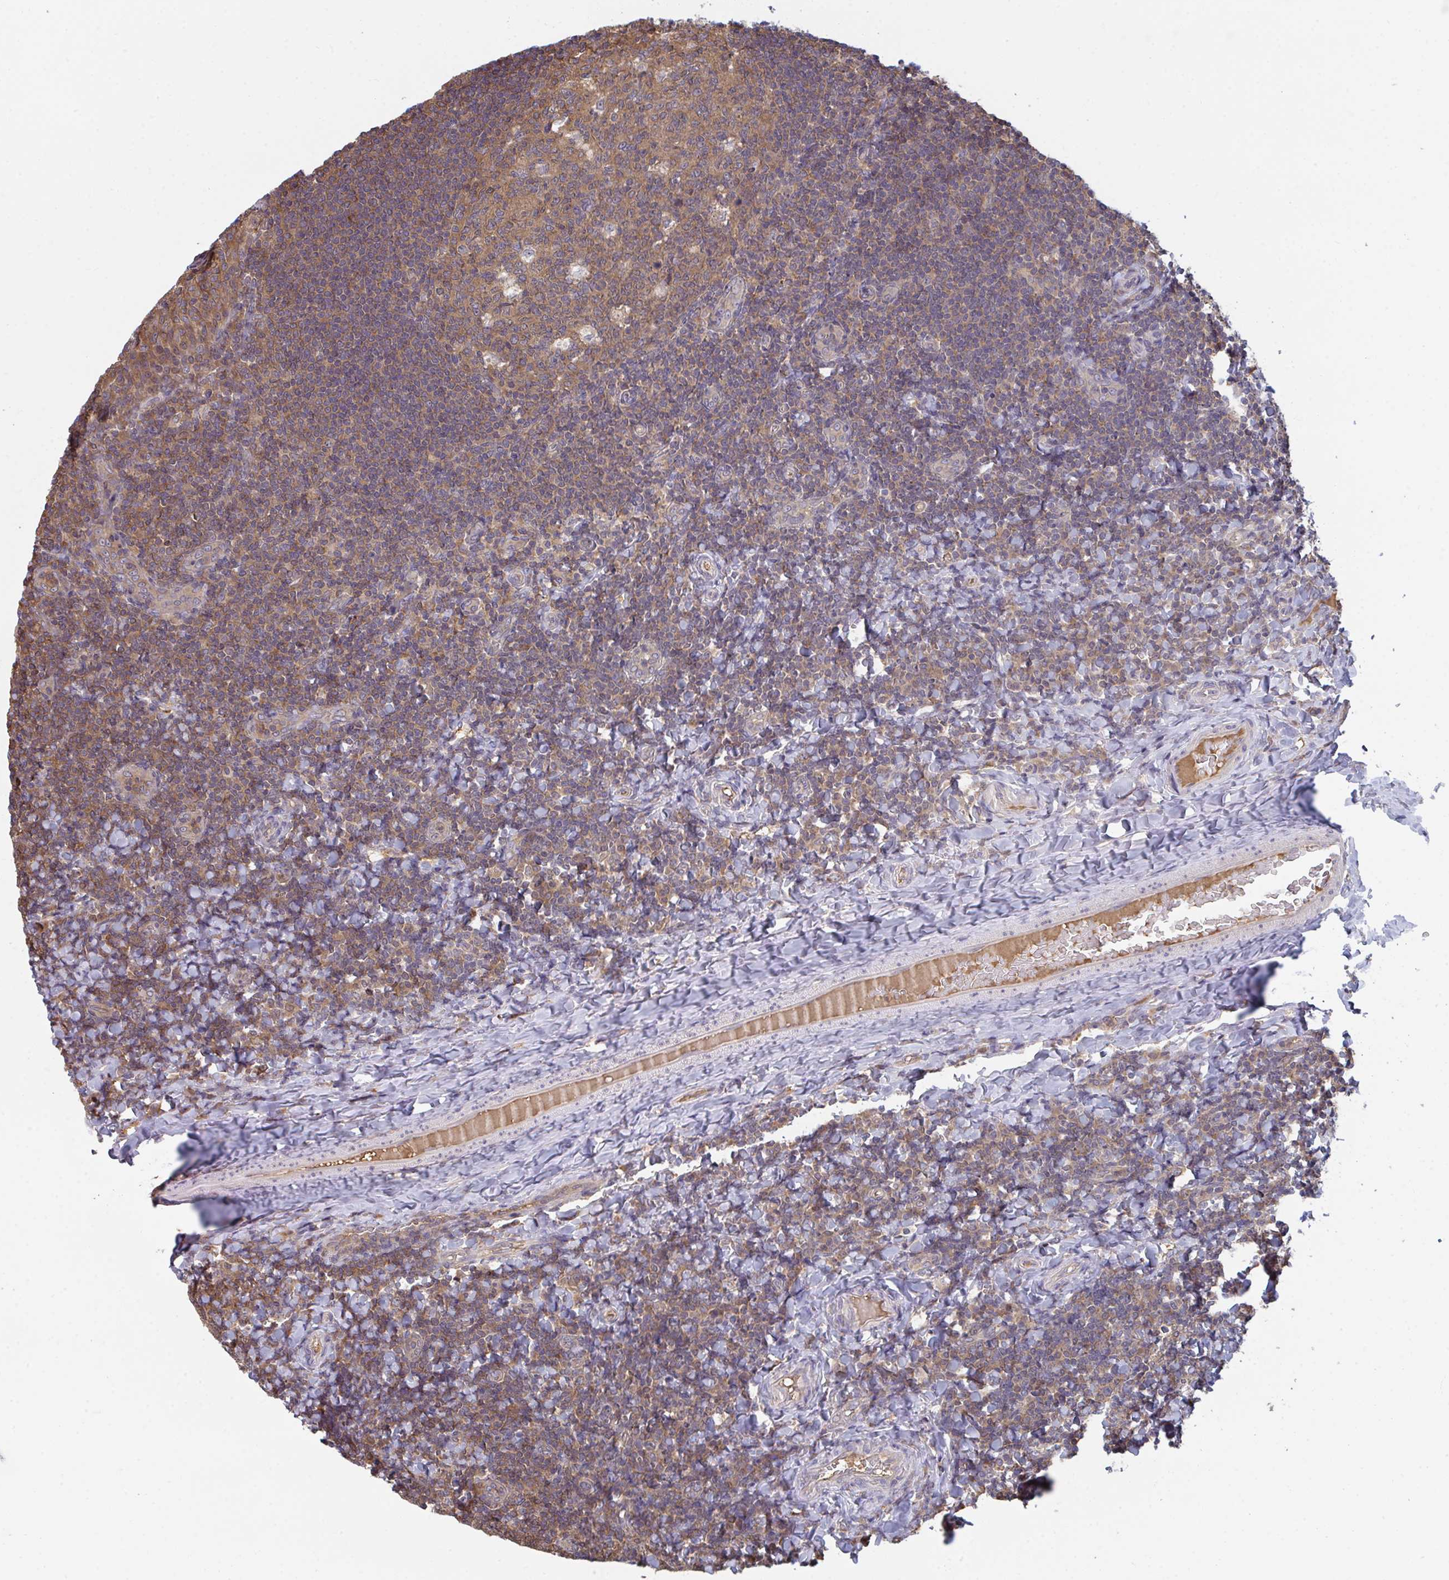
{"staining": {"intensity": "moderate", "quantity": ">75%", "location": "cytoplasmic/membranous"}, "tissue": "tonsil", "cell_type": "Germinal center cells", "image_type": "normal", "snomed": [{"axis": "morphology", "description": "Normal tissue, NOS"}, {"axis": "topography", "description": "Tonsil"}], "caption": "Immunohistochemistry photomicrograph of unremarkable tonsil stained for a protein (brown), which reveals medium levels of moderate cytoplasmic/membranous staining in approximately >75% of germinal center cells.", "gene": "TTC9C", "patient": {"sex": "male", "age": 17}}